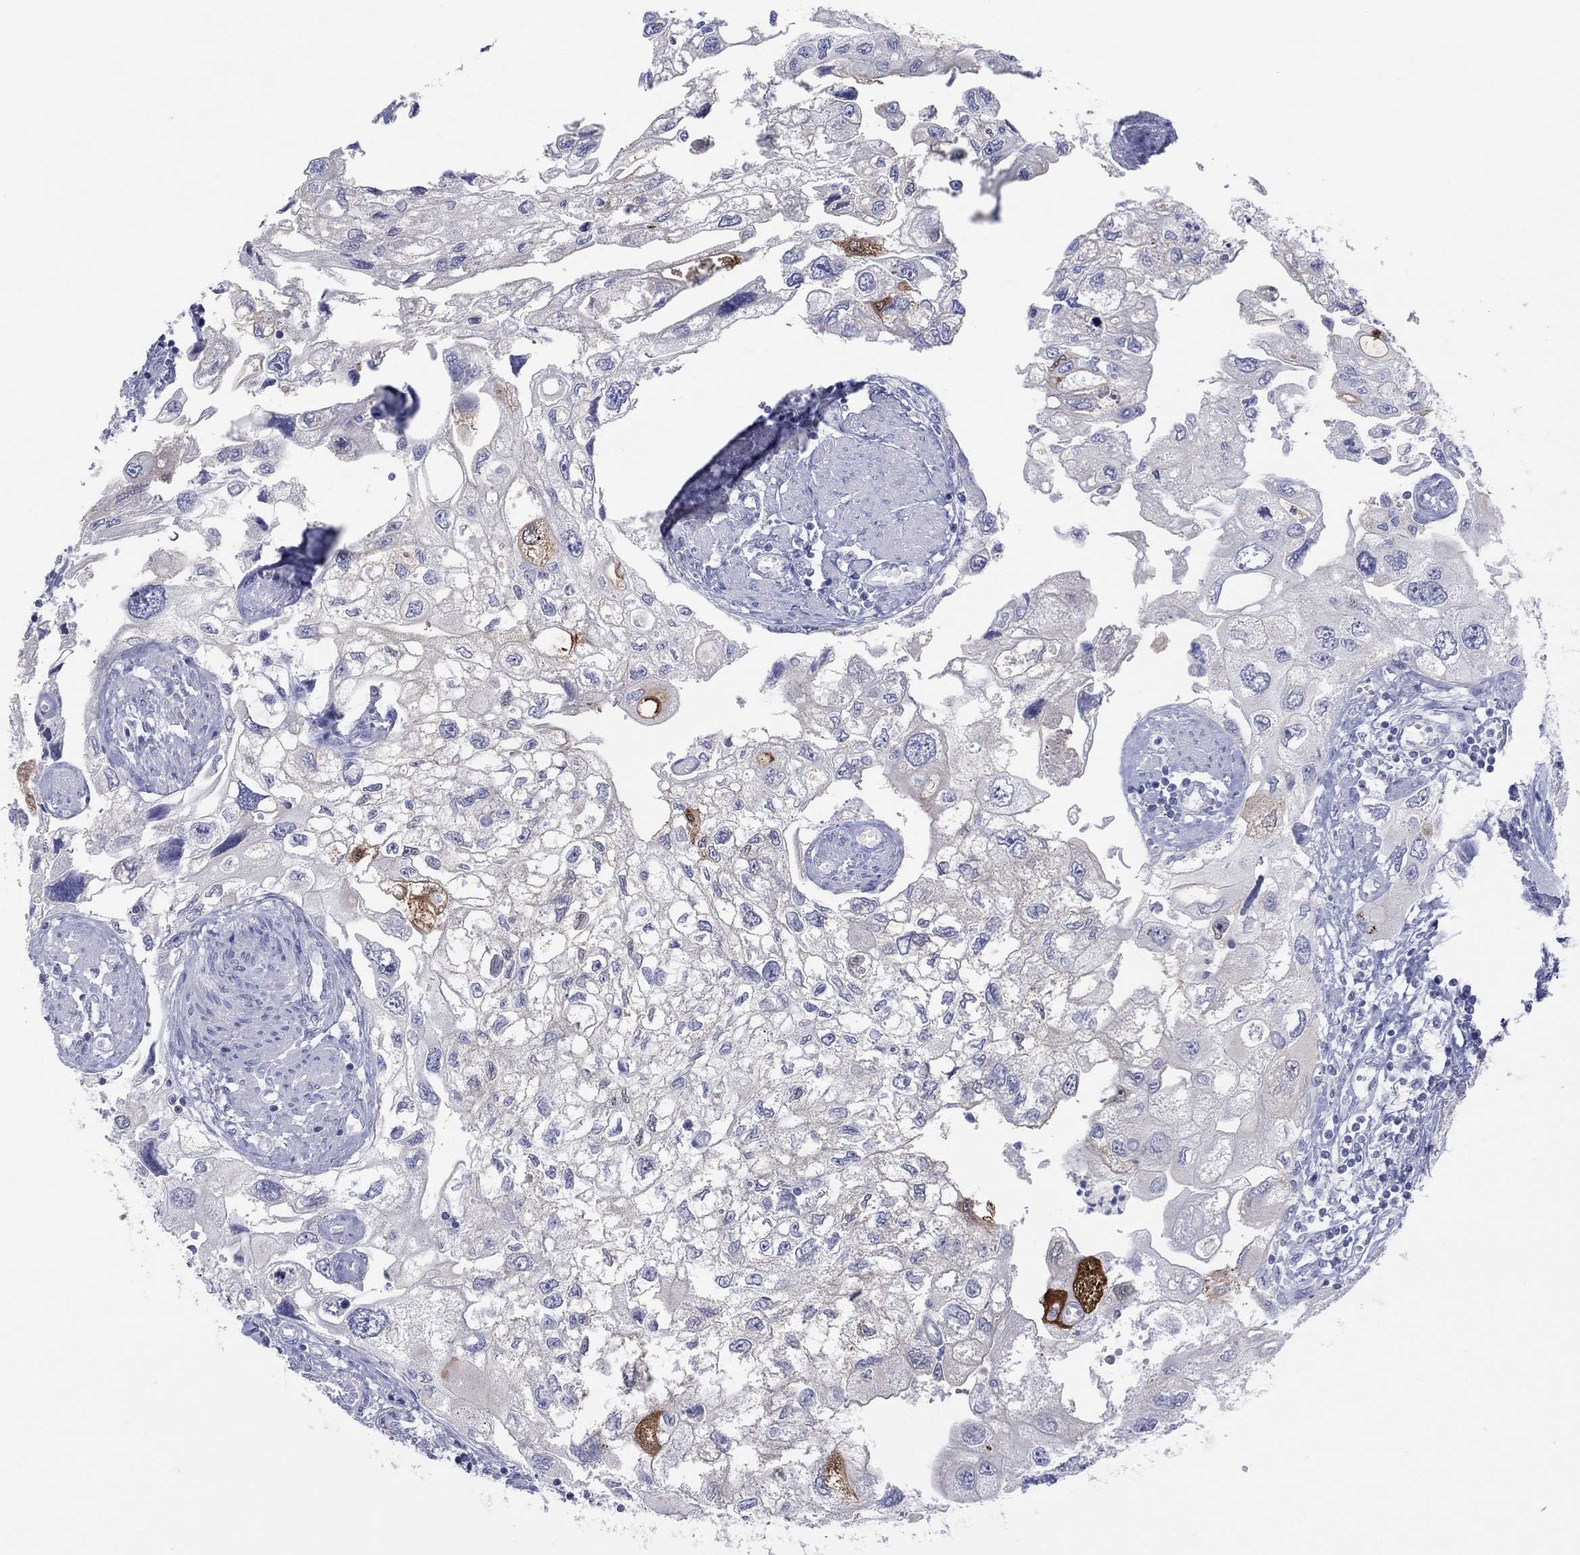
{"staining": {"intensity": "moderate", "quantity": "<25%", "location": "cytoplasmic/membranous"}, "tissue": "urothelial cancer", "cell_type": "Tumor cells", "image_type": "cancer", "snomed": [{"axis": "morphology", "description": "Urothelial carcinoma, High grade"}, {"axis": "topography", "description": "Urinary bladder"}], "caption": "High-grade urothelial carcinoma tissue shows moderate cytoplasmic/membranous positivity in approximately <25% of tumor cells (IHC, brightfield microscopy, high magnification).", "gene": "CPNE6", "patient": {"sex": "male", "age": 59}}